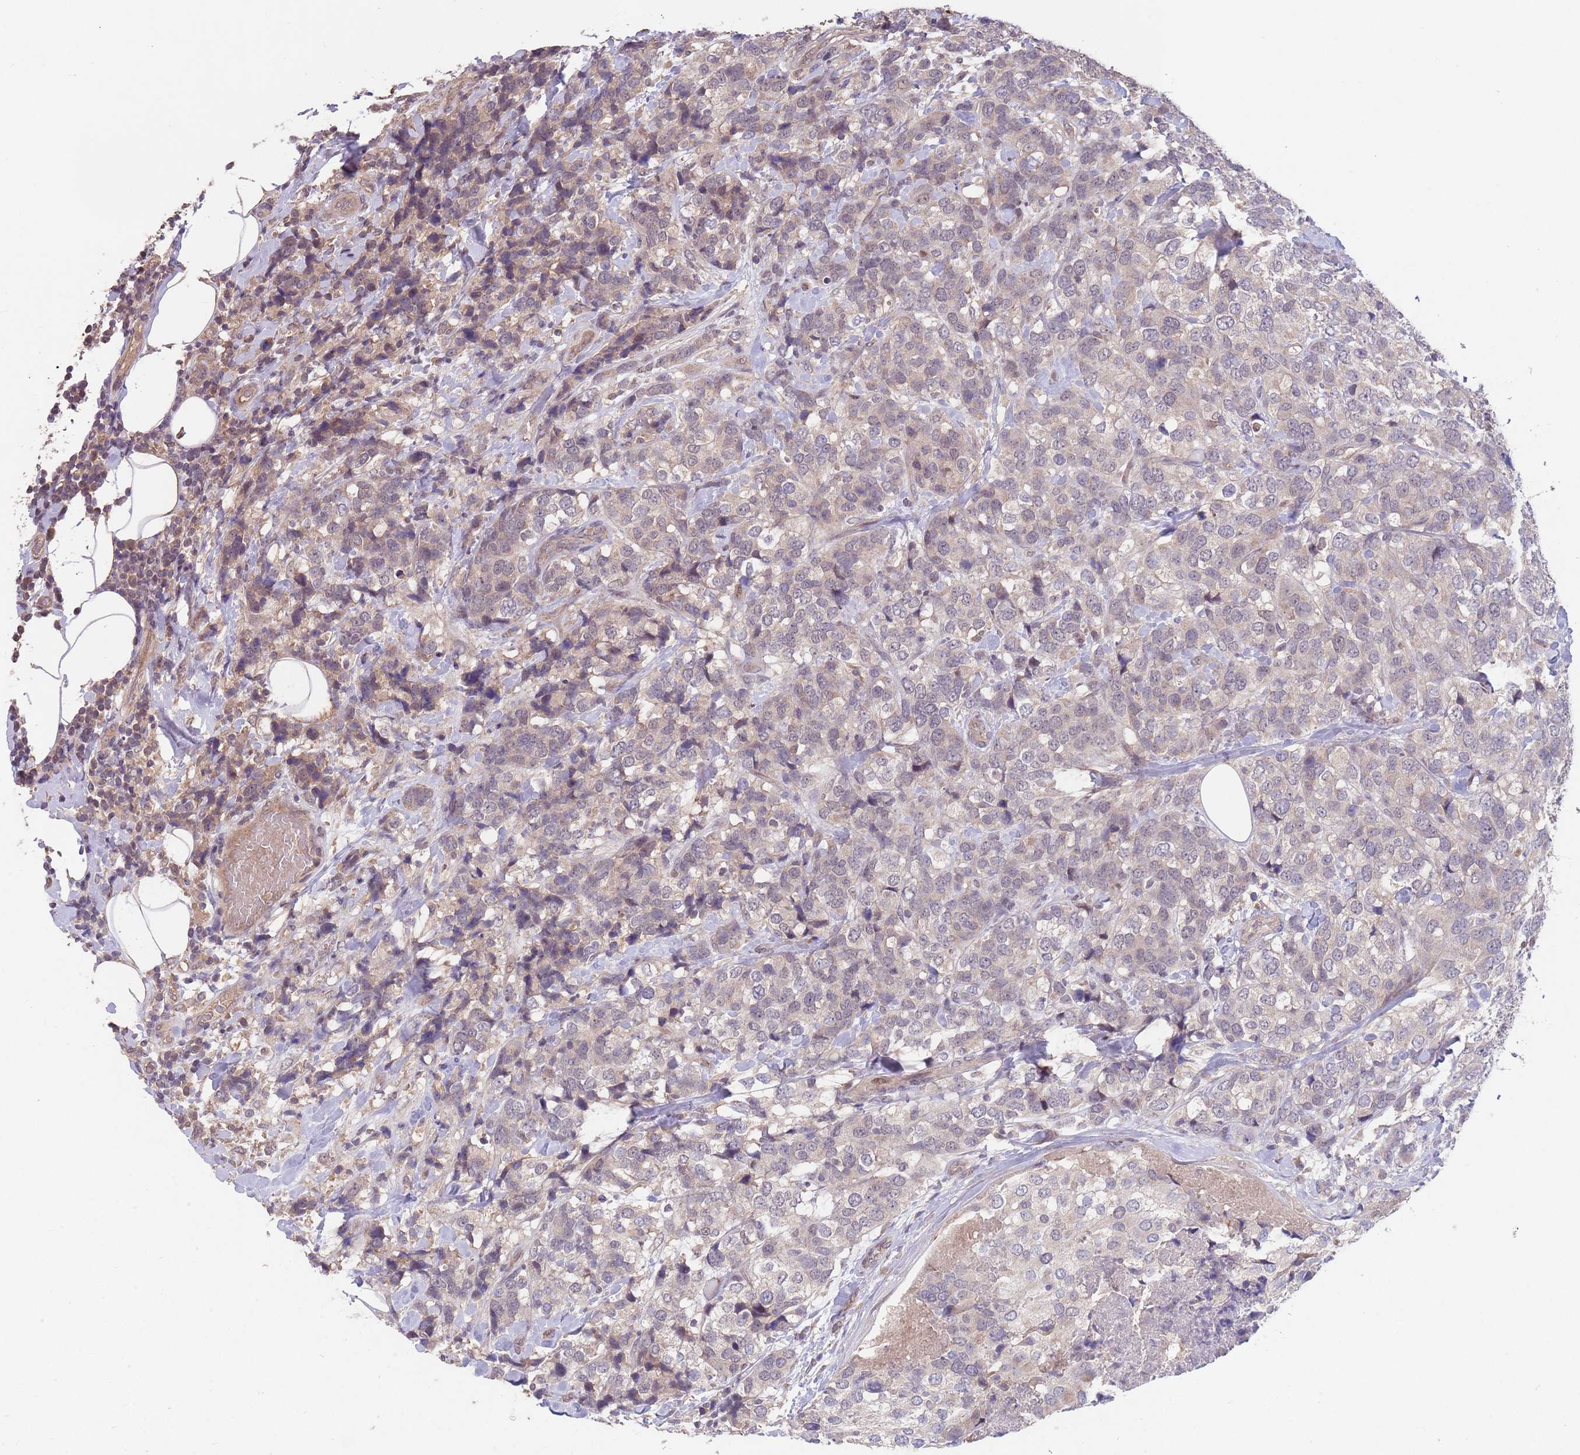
{"staining": {"intensity": "weak", "quantity": "<25%", "location": "cytoplasmic/membranous"}, "tissue": "breast cancer", "cell_type": "Tumor cells", "image_type": "cancer", "snomed": [{"axis": "morphology", "description": "Lobular carcinoma"}, {"axis": "topography", "description": "Breast"}], "caption": "This photomicrograph is of breast cancer (lobular carcinoma) stained with immunohistochemistry (IHC) to label a protein in brown with the nuclei are counter-stained blue. There is no expression in tumor cells. (IHC, brightfield microscopy, high magnification).", "gene": "MEI1", "patient": {"sex": "female", "age": 59}}